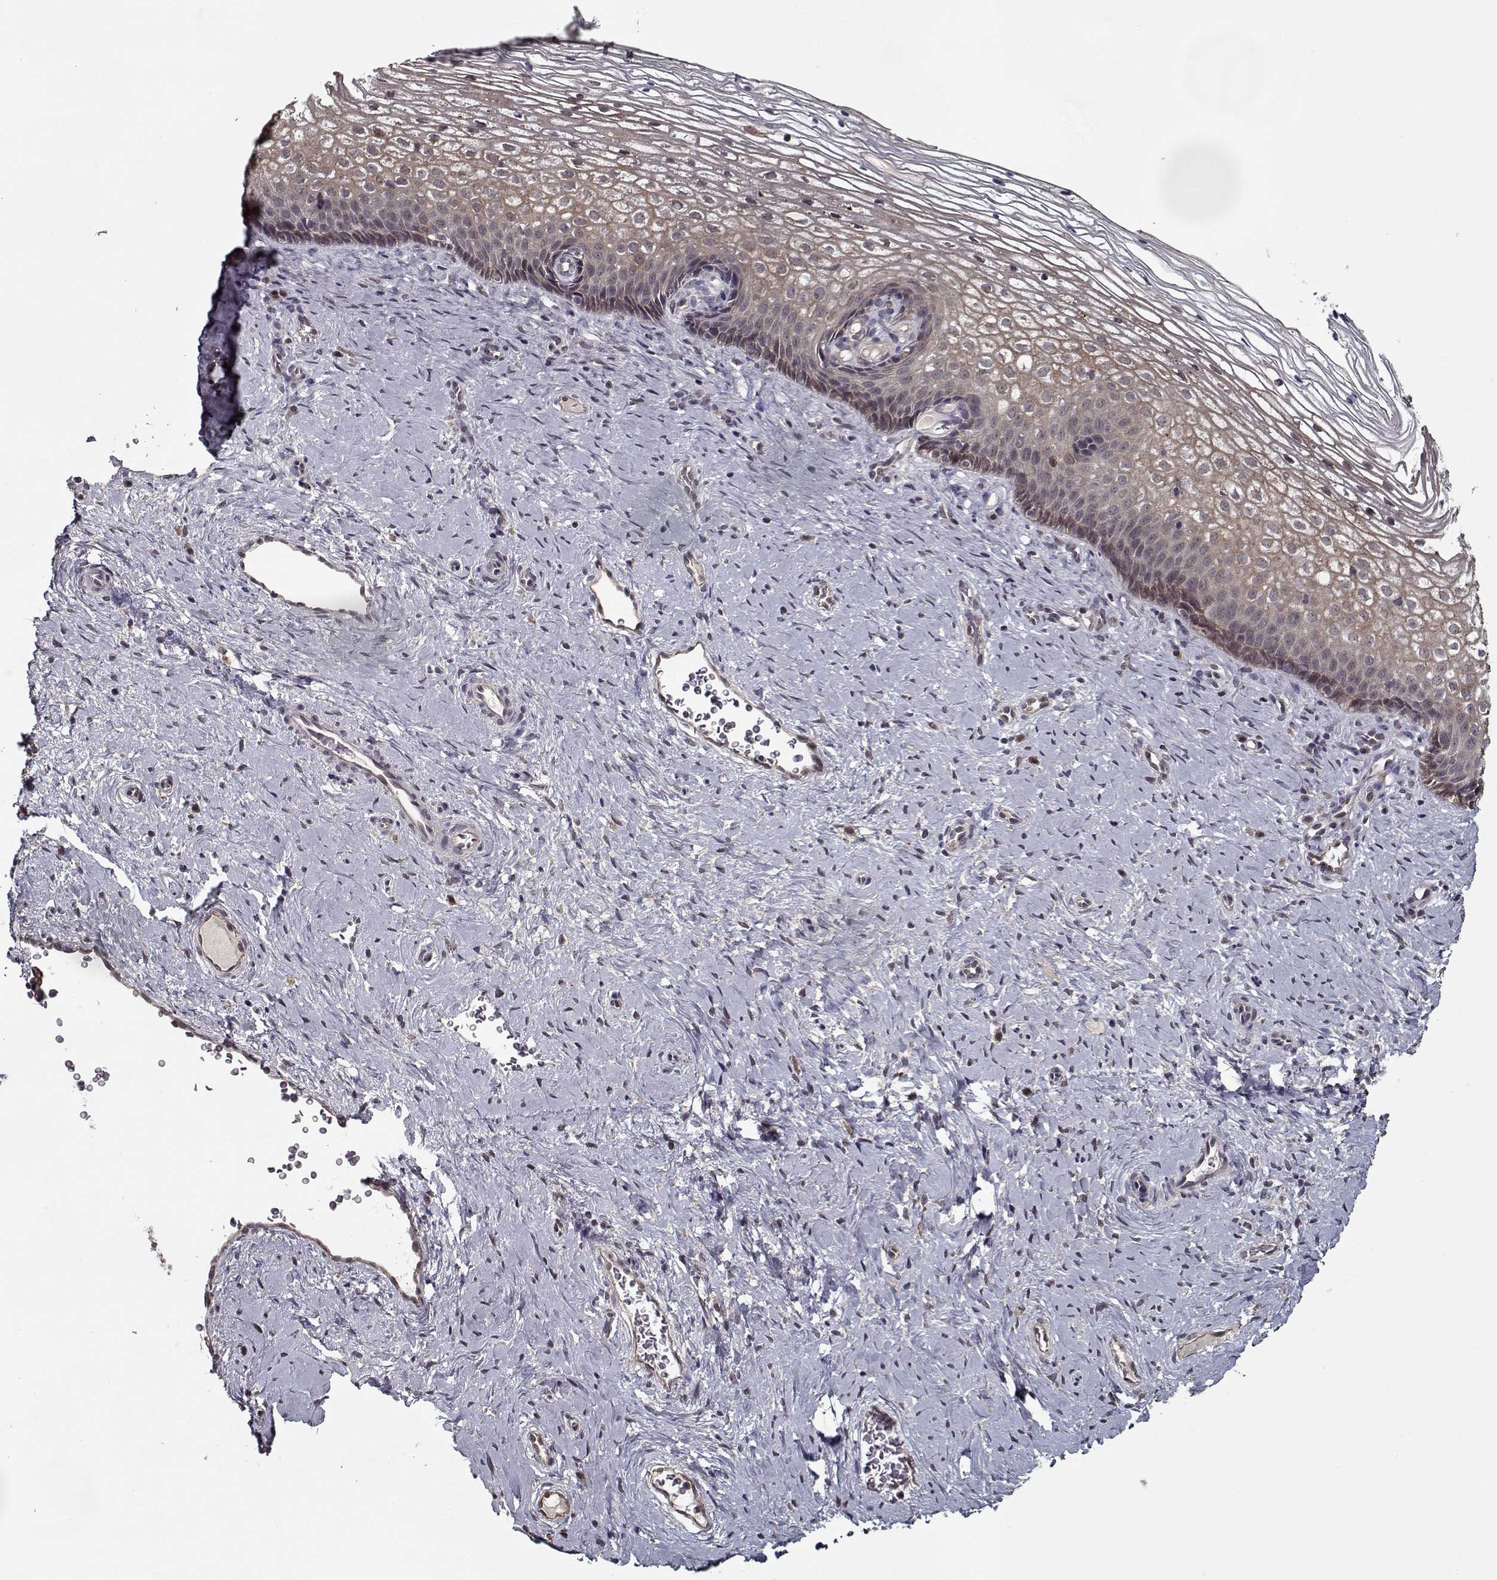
{"staining": {"intensity": "weak", "quantity": "25%-75%", "location": "cytoplasmic/membranous"}, "tissue": "cervix", "cell_type": "Squamous epithelial cells", "image_type": "normal", "snomed": [{"axis": "morphology", "description": "Normal tissue, NOS"}, {"axis": "topography", "description": "Cervix"}], "caption": "Immunohistochemistry (IHC) photomicrograph of normal human cervix stained for a protein (brown), which demonstrates low levels of weak cytoplasmic/membranous expression in about 25%-75% of squamous epithelial cells.", "gene": "NLK", "patient": {"sex": "female", "age": 34}}